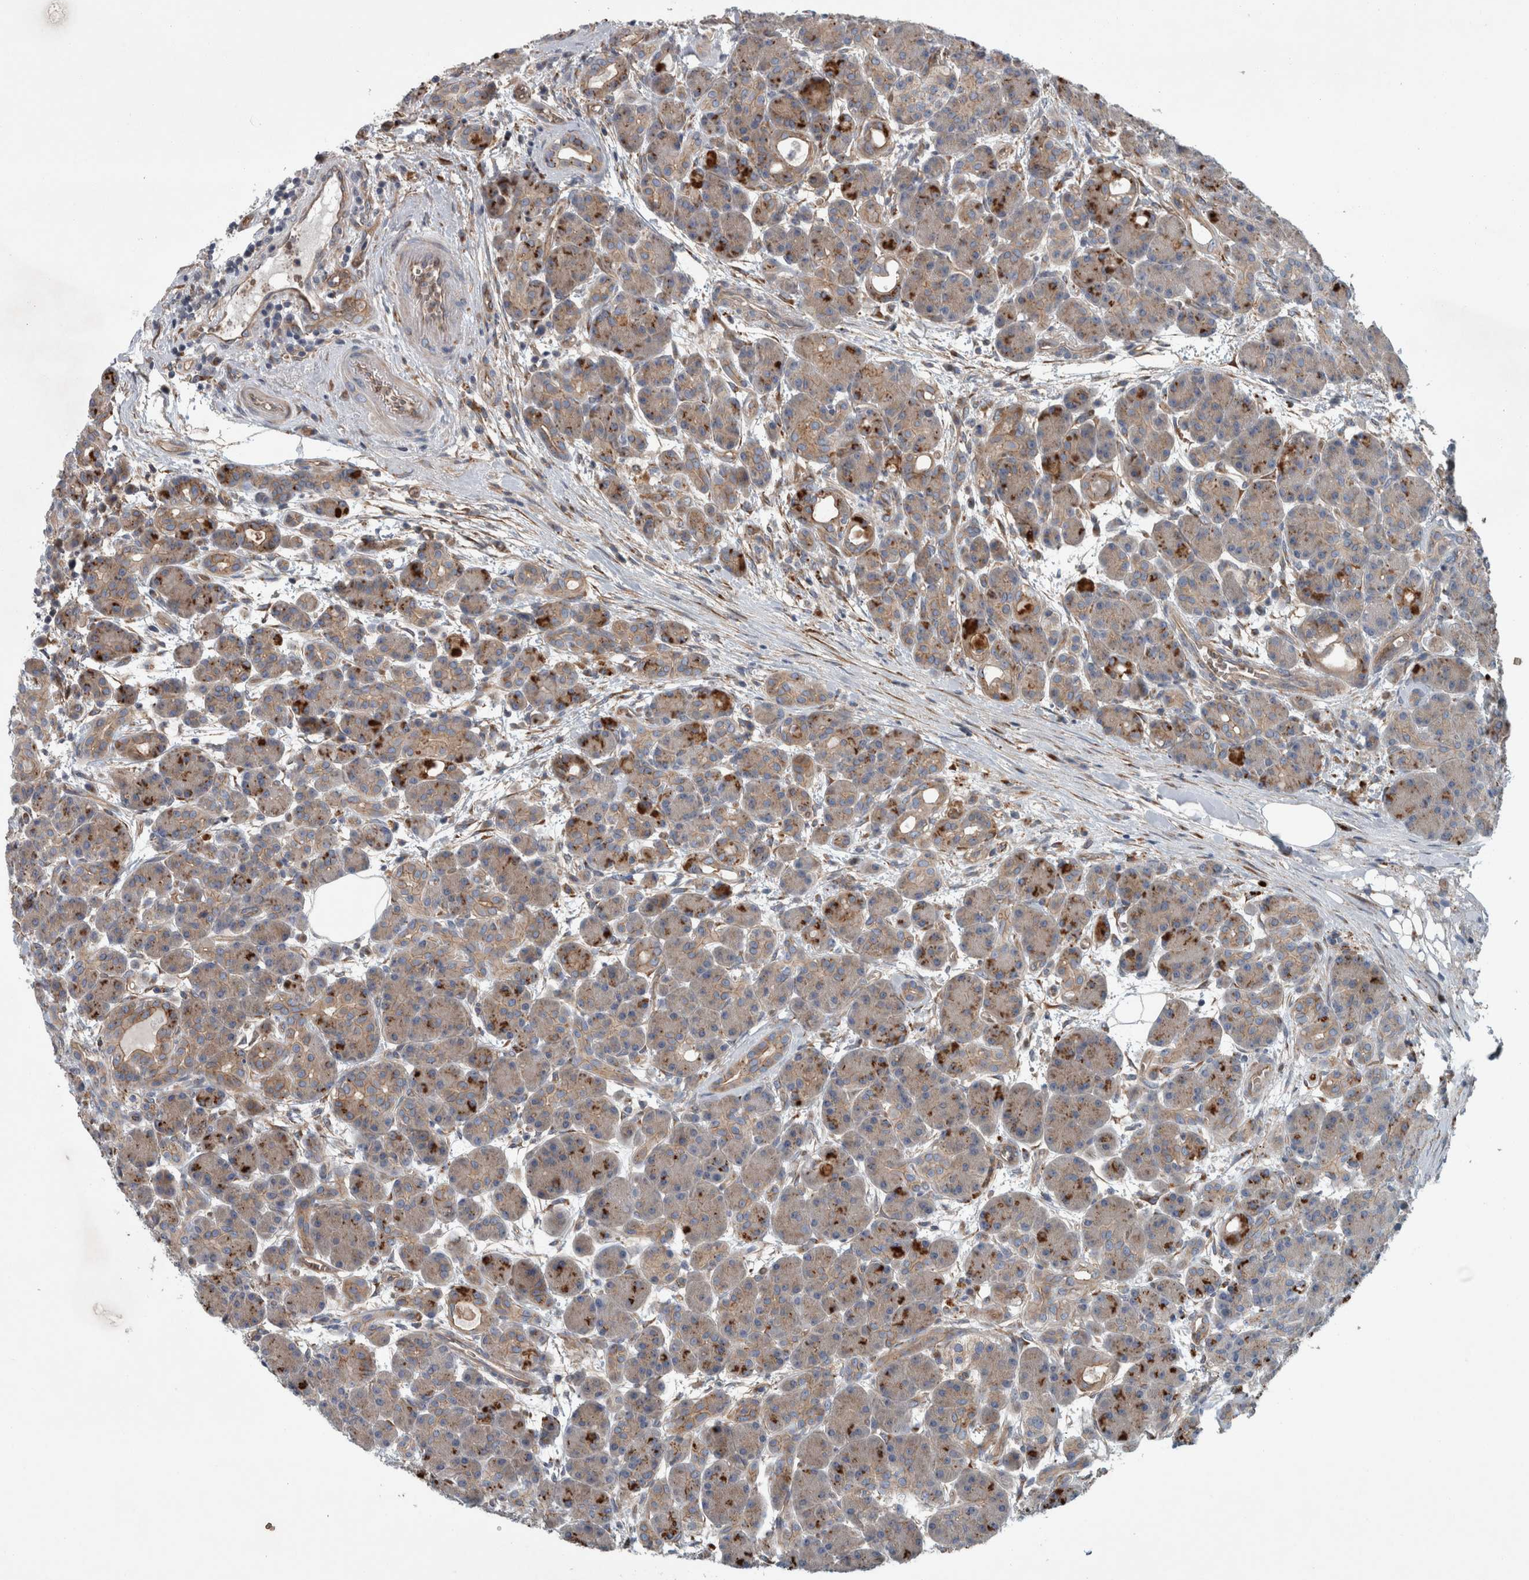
{"staining": {"intensity": "strong", "quantity": "<25%", "location": "cytoplasmic/membranous"}, "tissue": "pancreas", "cell_type": "Exocrine glandular cells", "image_type": "normal", "snomed": [{"axis": "morphology", "description": "Normal tissue, NOS"}, {"axis": "topography", "description": "Pancreas"}], "caption": "This is a photomicrograph of immunohistochemistry staining of normal pancreas, which shows strong expression in the cytoplasmic/membranous of exocrine glandular cells.", "gene": "GLT8D2", "patient": {"sex": "male", "age": 63}}